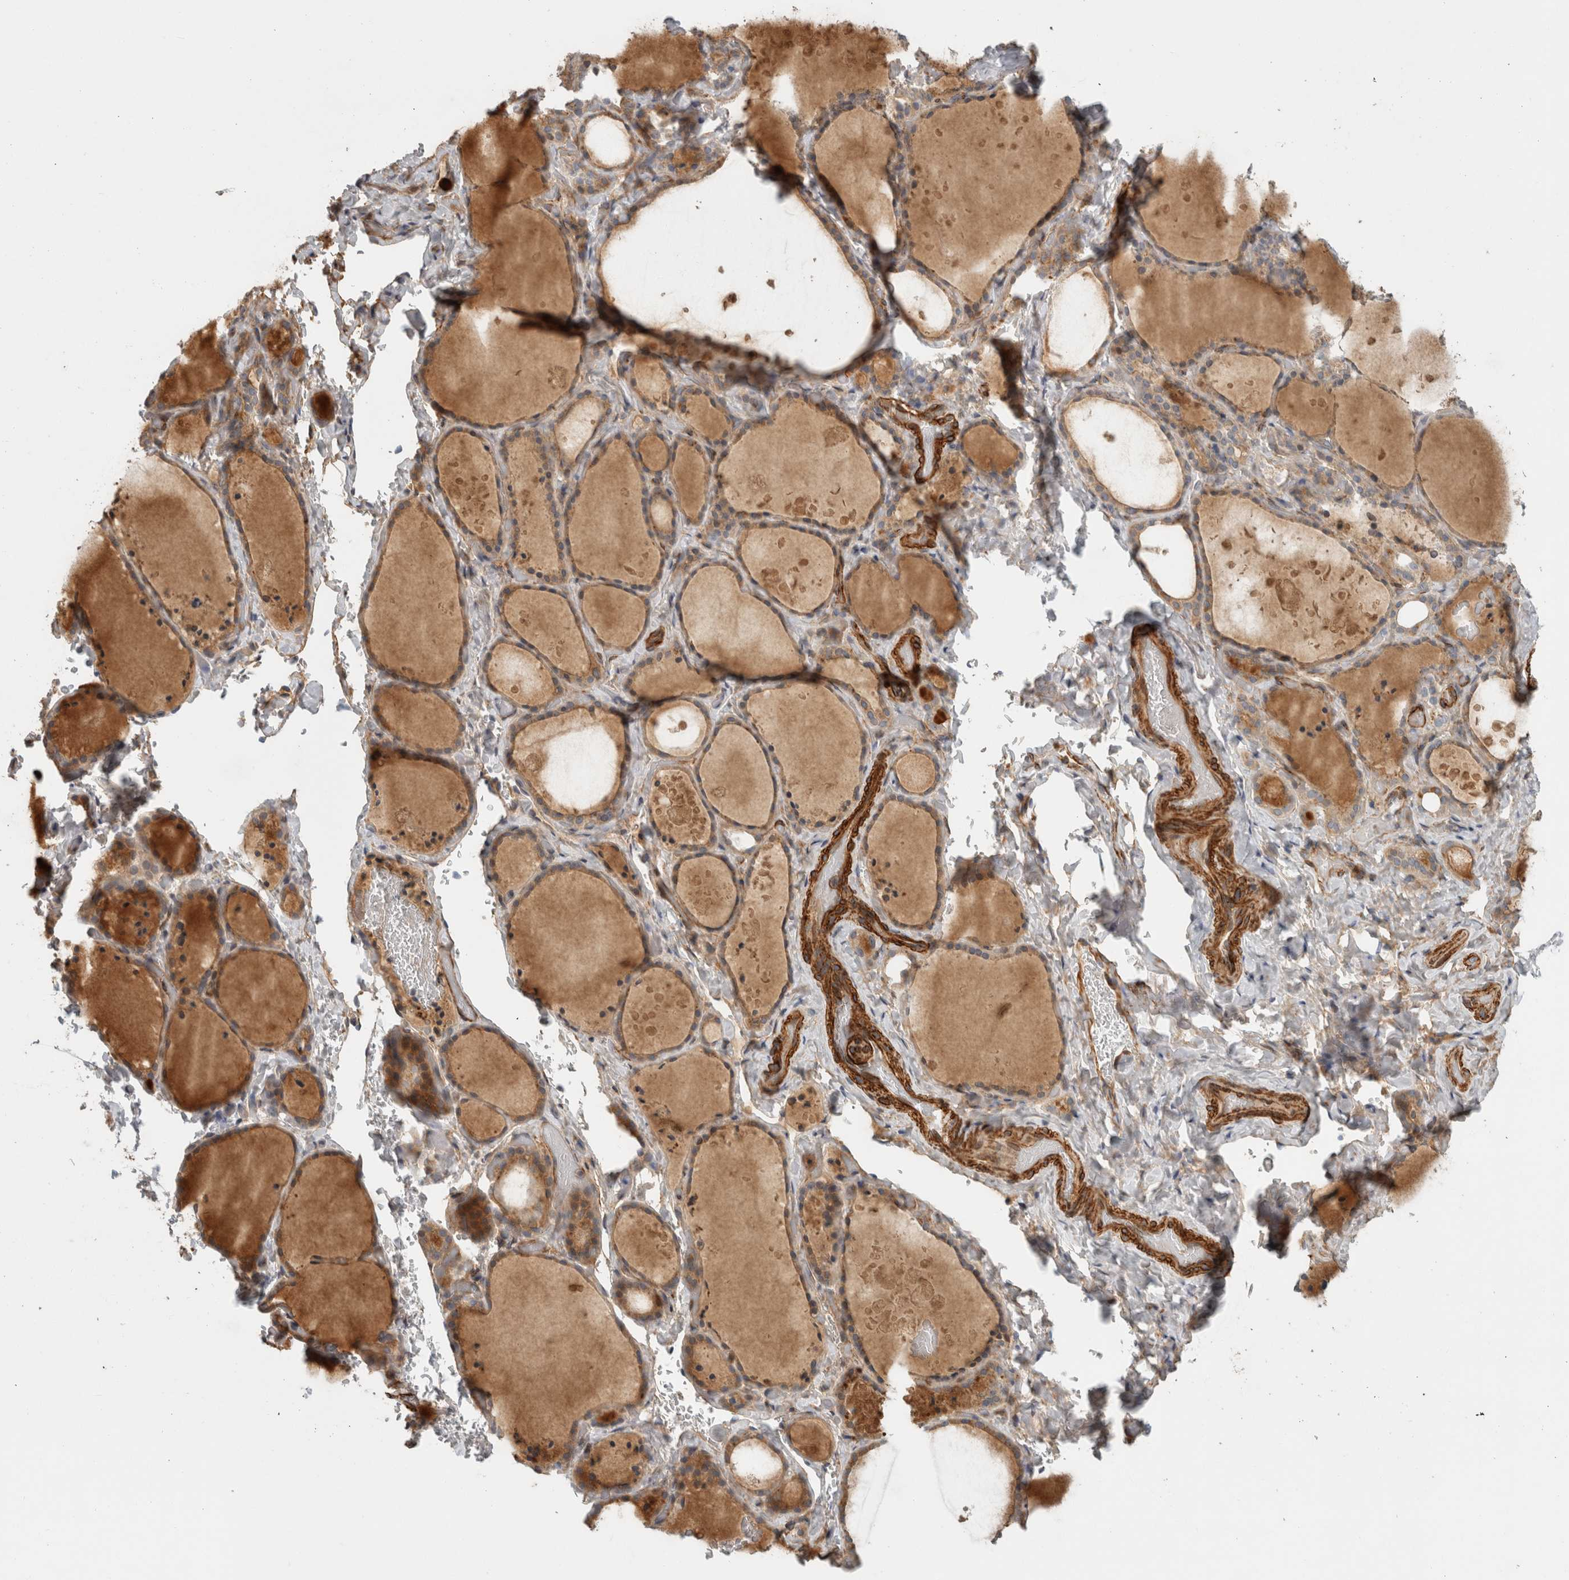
{"staining": {"intensity": "moderate", "quantity": ">75%", "location": "cytoplasmic/membranous"}, "tissue": "thyroid gland", "cell_type": "Glandular cells", "image_type": "normal", "snomed": [{"axis": "morphology", "description": "Normal tissue, NOS"}, {"axis": "topography", "description": "Thyroid gland"}], "caption": "This photomicrograph exhibits unremarkable thyroid gland stained with immunohistochemistry (IHC) to label a protein in brown. The cytoplasmic/membranous of glandular cells show moderate positivity for the protein. Nuclei are counter-stained blue.", "gene": "SIPA1L2", "patient": {"sex": "female", "age": 44}}